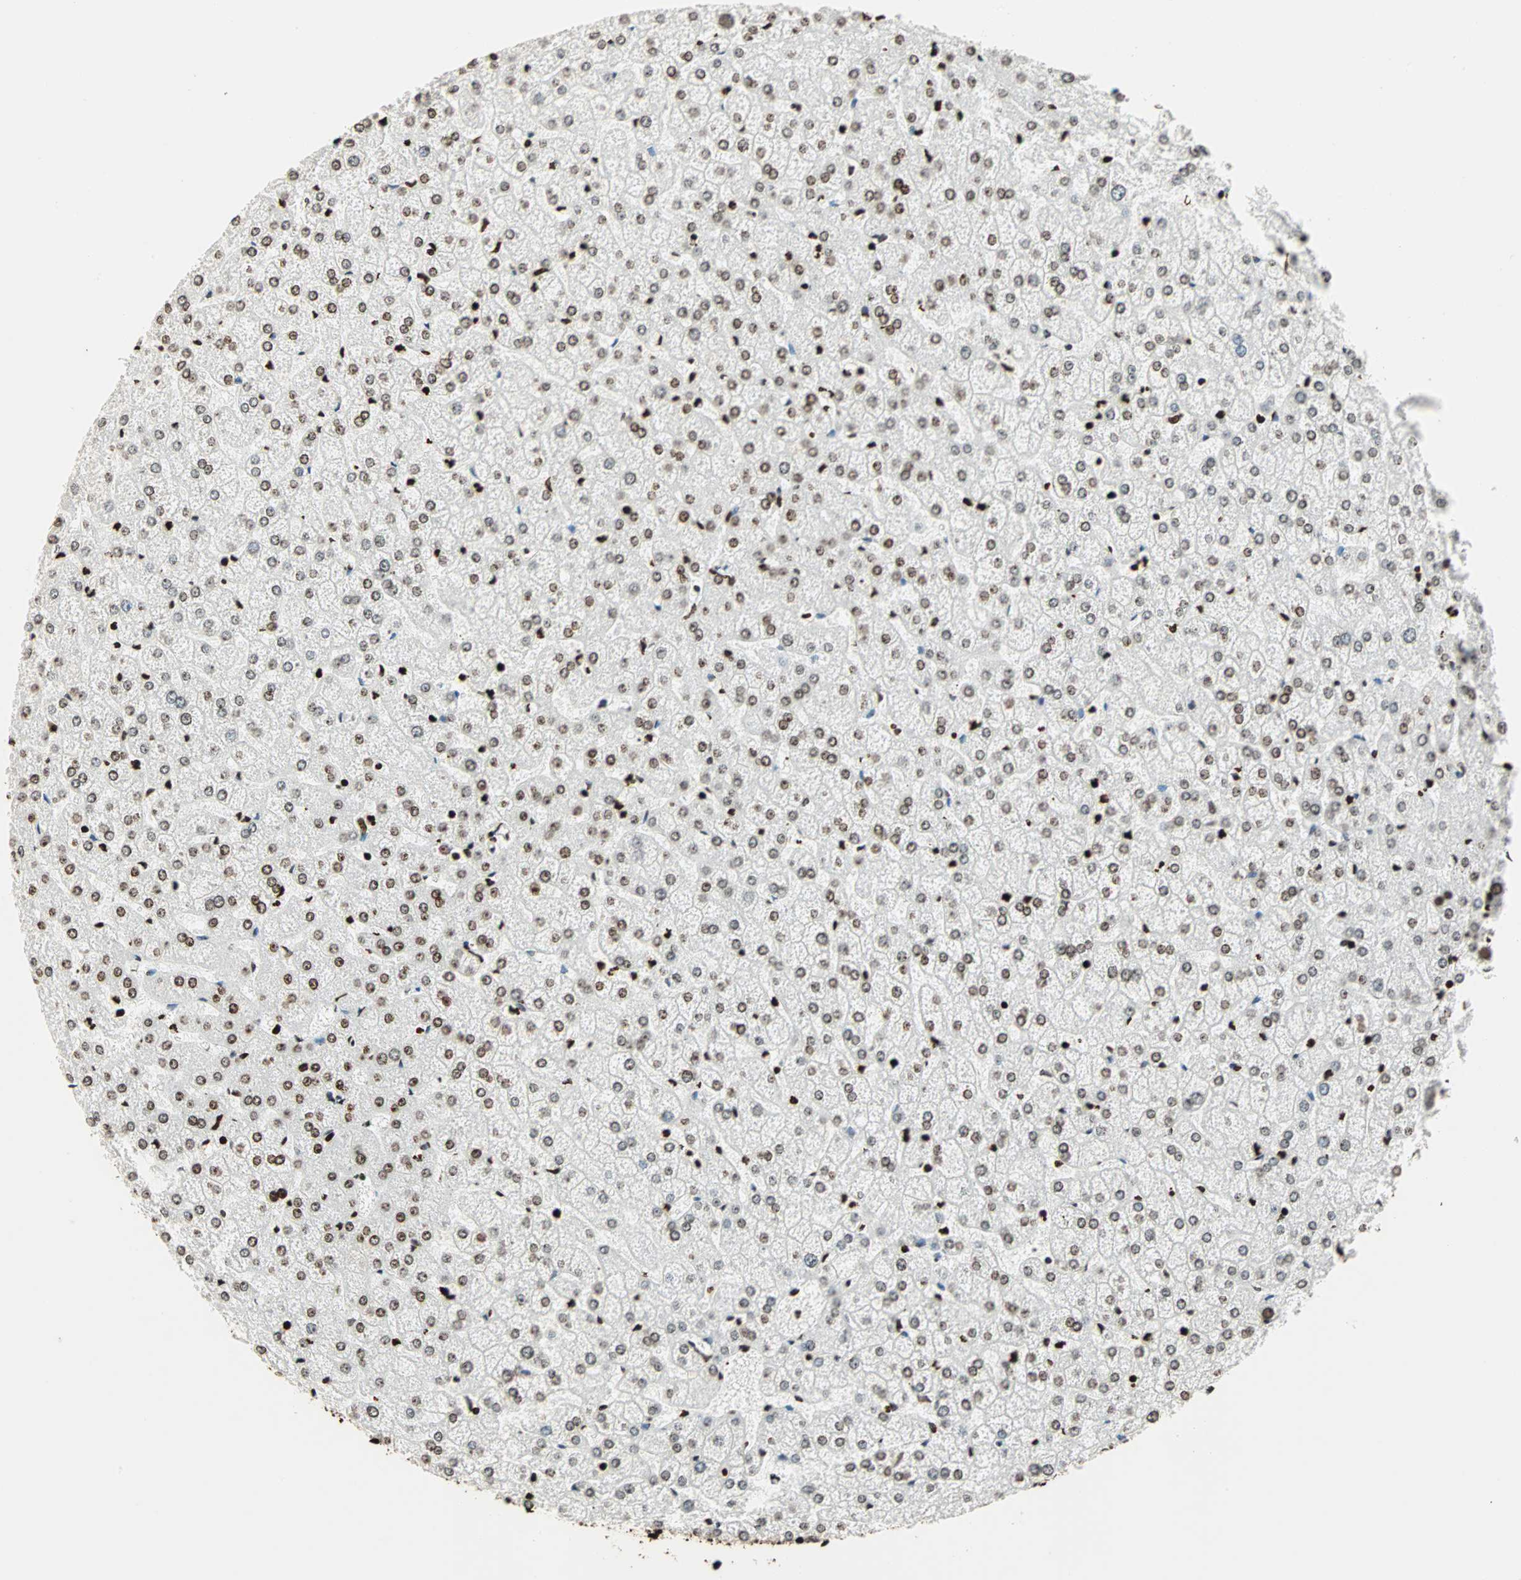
{"staining": {"intensity": "strong", "quantity": ">75%", "location": "nuclear"}, "tissue": "liver", "cell_type": "Cholangiocytes", "image_type": "normal", "snomed": [{"axis": "morphology", "description": "Normal tissue, NOS"}, {"axis": "topography", "description": "Liver"}], "caption": "The image displays staining of benign liver, revealing strong nuclear protein expression (brown color) within cholangiocytes. (Stains: DAB (3,3'-diaminobenzidine) in brown, nuclei in blue, Microscopy: brightfield microscopy at high magnification).", "gene": "GLI2", "patient": {"sex": "female", "age": 32}}